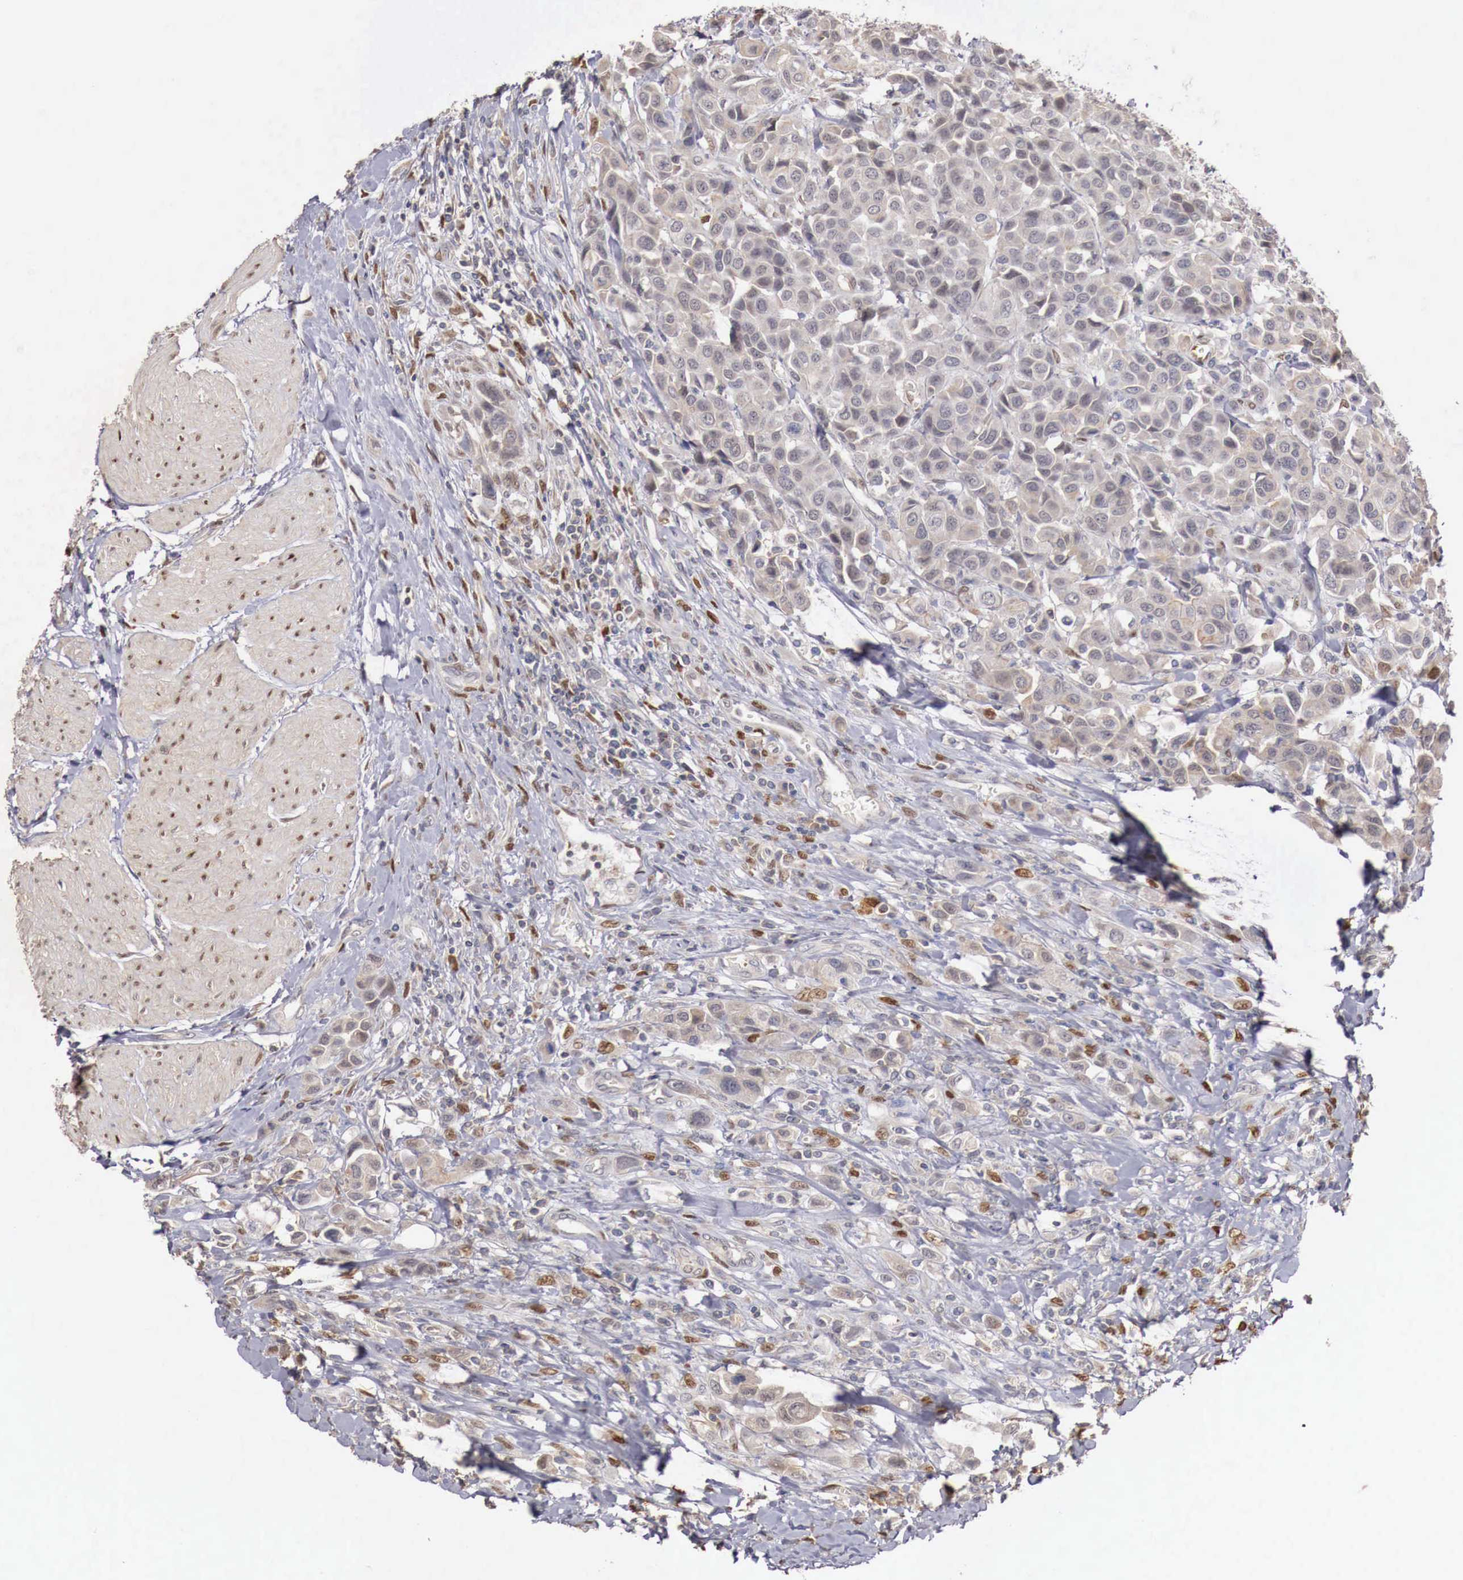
{"staining": {"intensity": "negative", "quantity": "none", "location": "none"}, "tissue": "urothelial cancer", "cell_type": "Tumor cells", "image_type": "cancer", "snomed": [{"axis": "morphology", "description": "Urothelial carcinoma, High grade"}, {"axis": "topography", "description": "Urinary bladder"}], "caption": "Immunohistochemistry of human urothelial cancer demonstrates no positivity in tumor cells.", "gene": "KHDRBS2", "patient": {"sex": "male", "age": 50}}